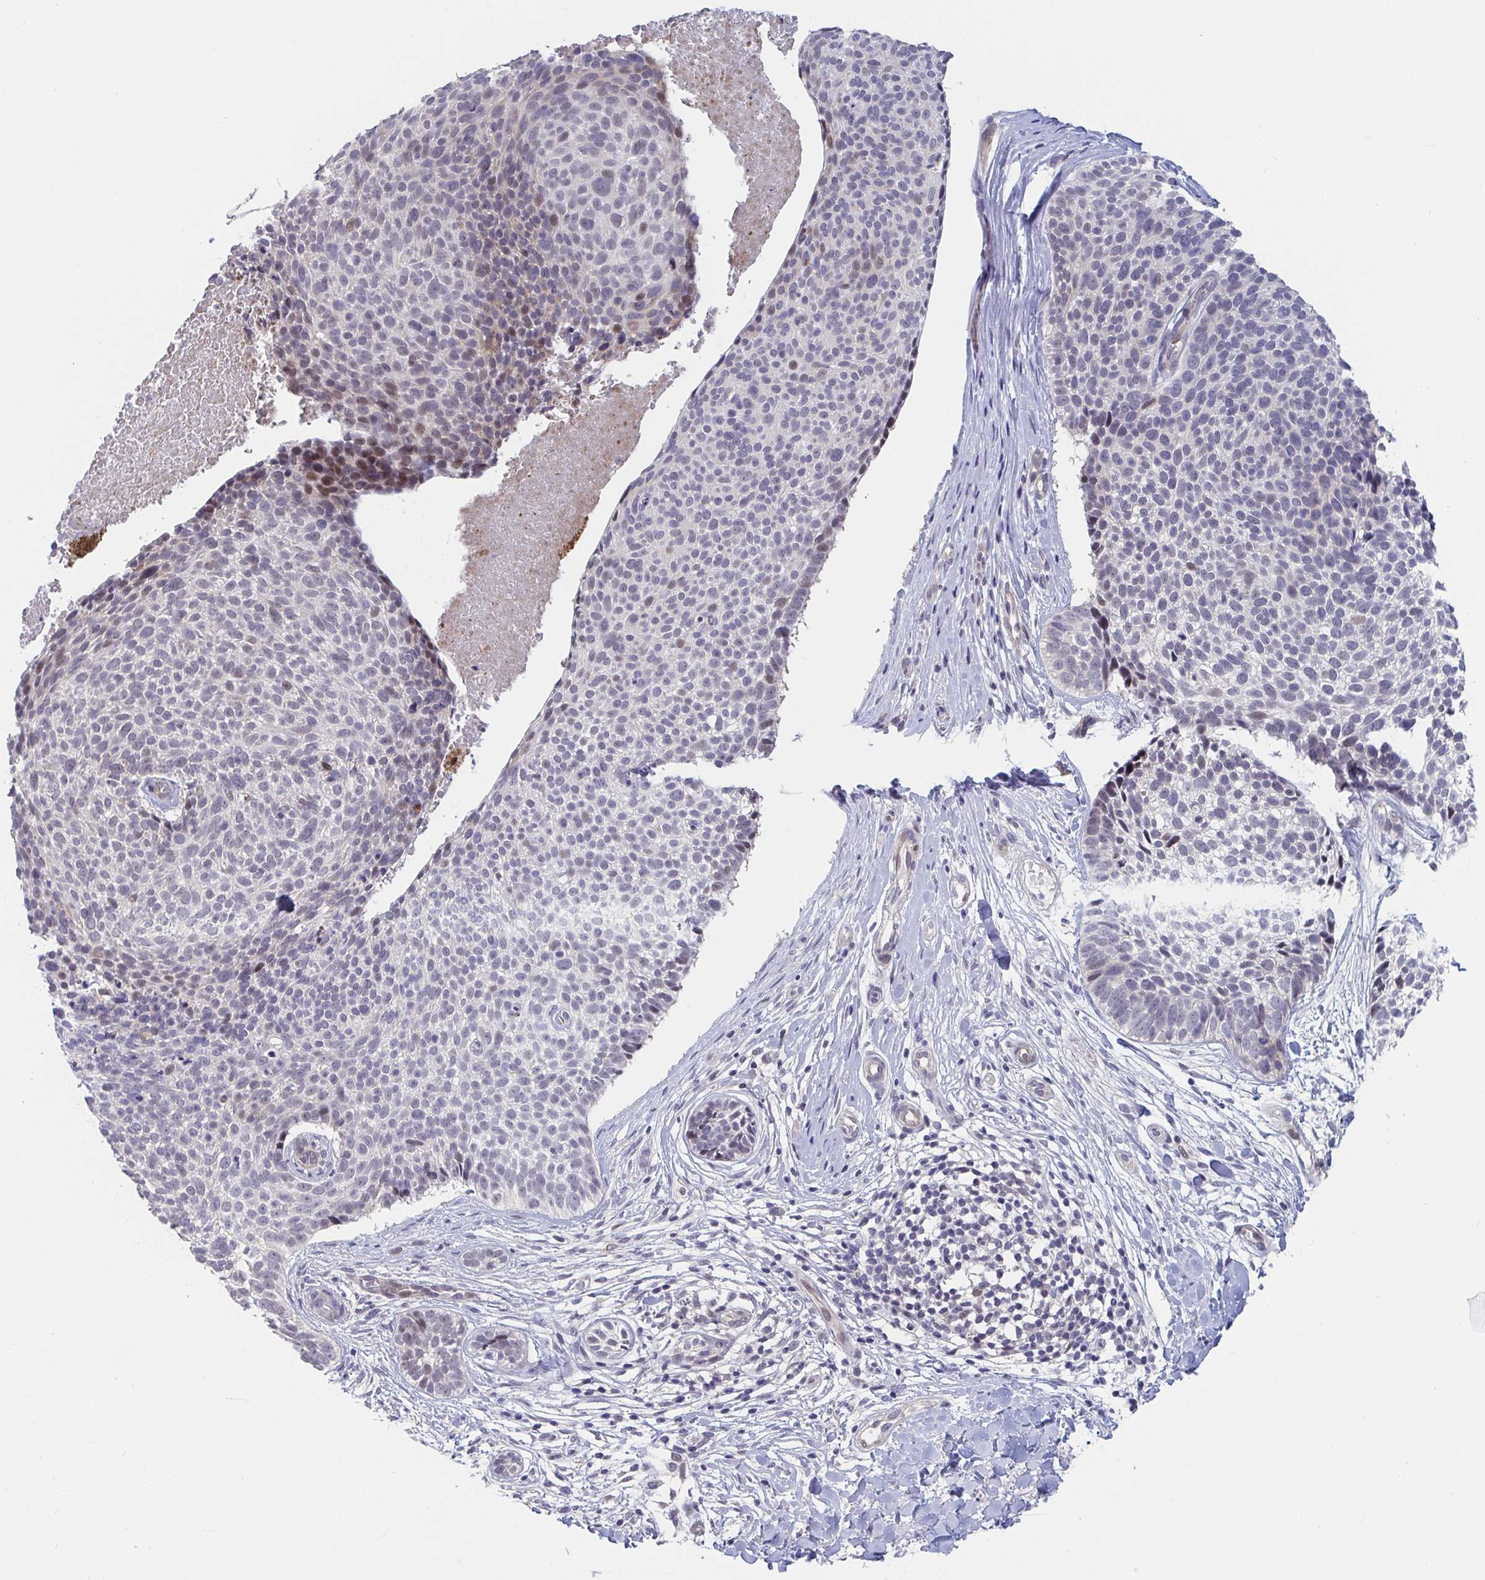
{"staining": {"intensity": "negative", "quantity": "none", "location": "none"}, "tissue": "skin cancer", "cell_type": "Tumor cells", "image_type": "cancer", "snomed": [{"axis": "morphology", "description": "Basal cell carcinoma"}, {"axis": "topography", "description": "Skin"}, {"axis": "topography", "description": "Skin of back"}], "caption": "This is a micrograph of immunohistochemistry staining of basal cell carcinoma (skin), which shows no staining in tumor cells.", "gene": "FAM156B", "patient": {"sex": "male", "age": 81}}